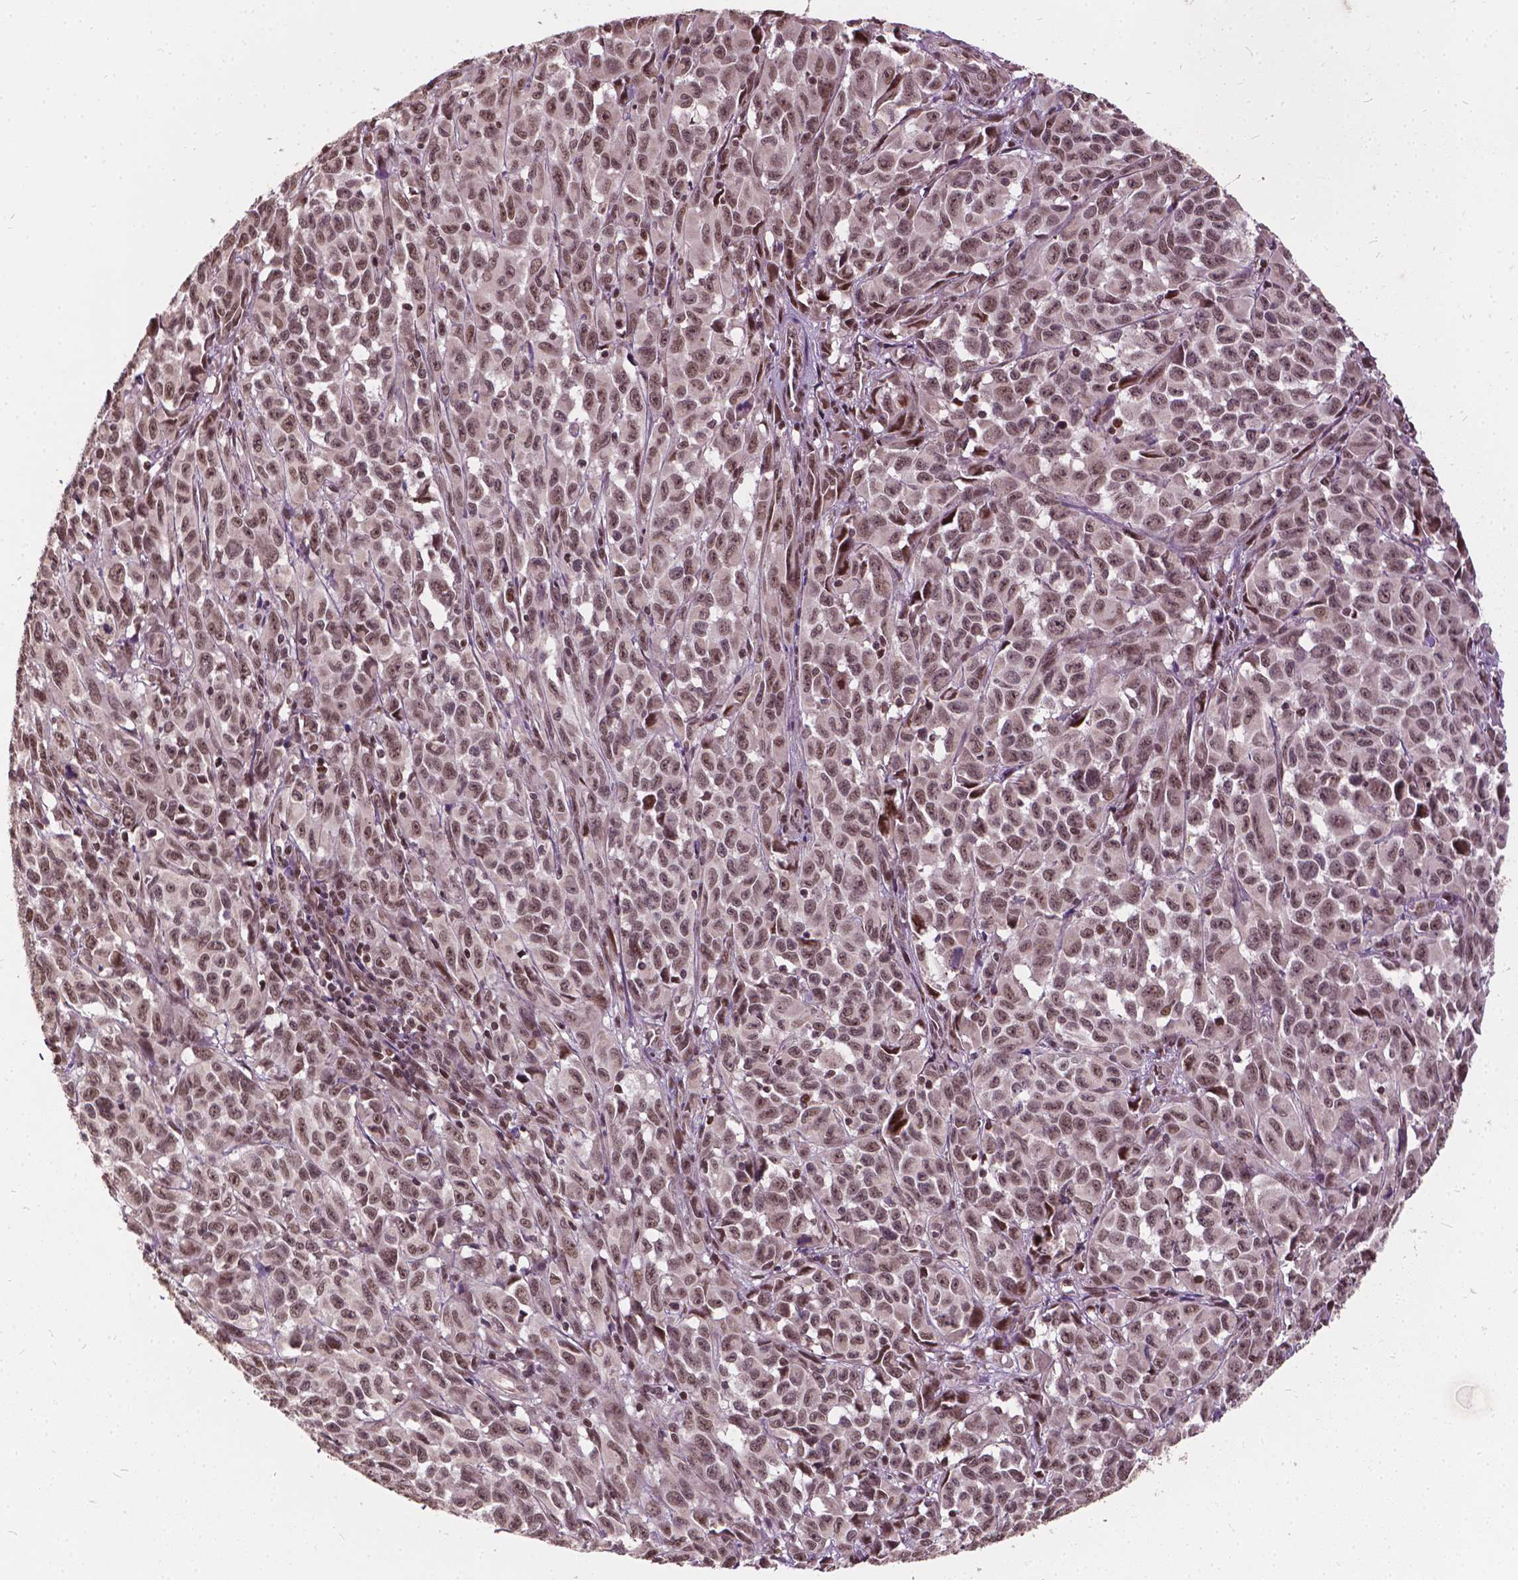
{"staining": {"intensity": "moderate", "quantity": ">75%", "location": "nuclear"}, "tissue": "melanoma", "cell_type": "Tumor cells", "image_type": "cancer", "snomed": [{"axis": "morphology", "description": "Malignant melanoma, NOS"}, {"axis": "topography", "description": "Vulva, labia, clitoris and Bartholin´s gland, NO"}], "caption": "Malignant melanoma stained with immunohistochemistry demonstrates moderate nuclear staining in approximately >75% of tumor cells.", "gene": "GPS2", "patient": {"sex": "female", "age": 75}}